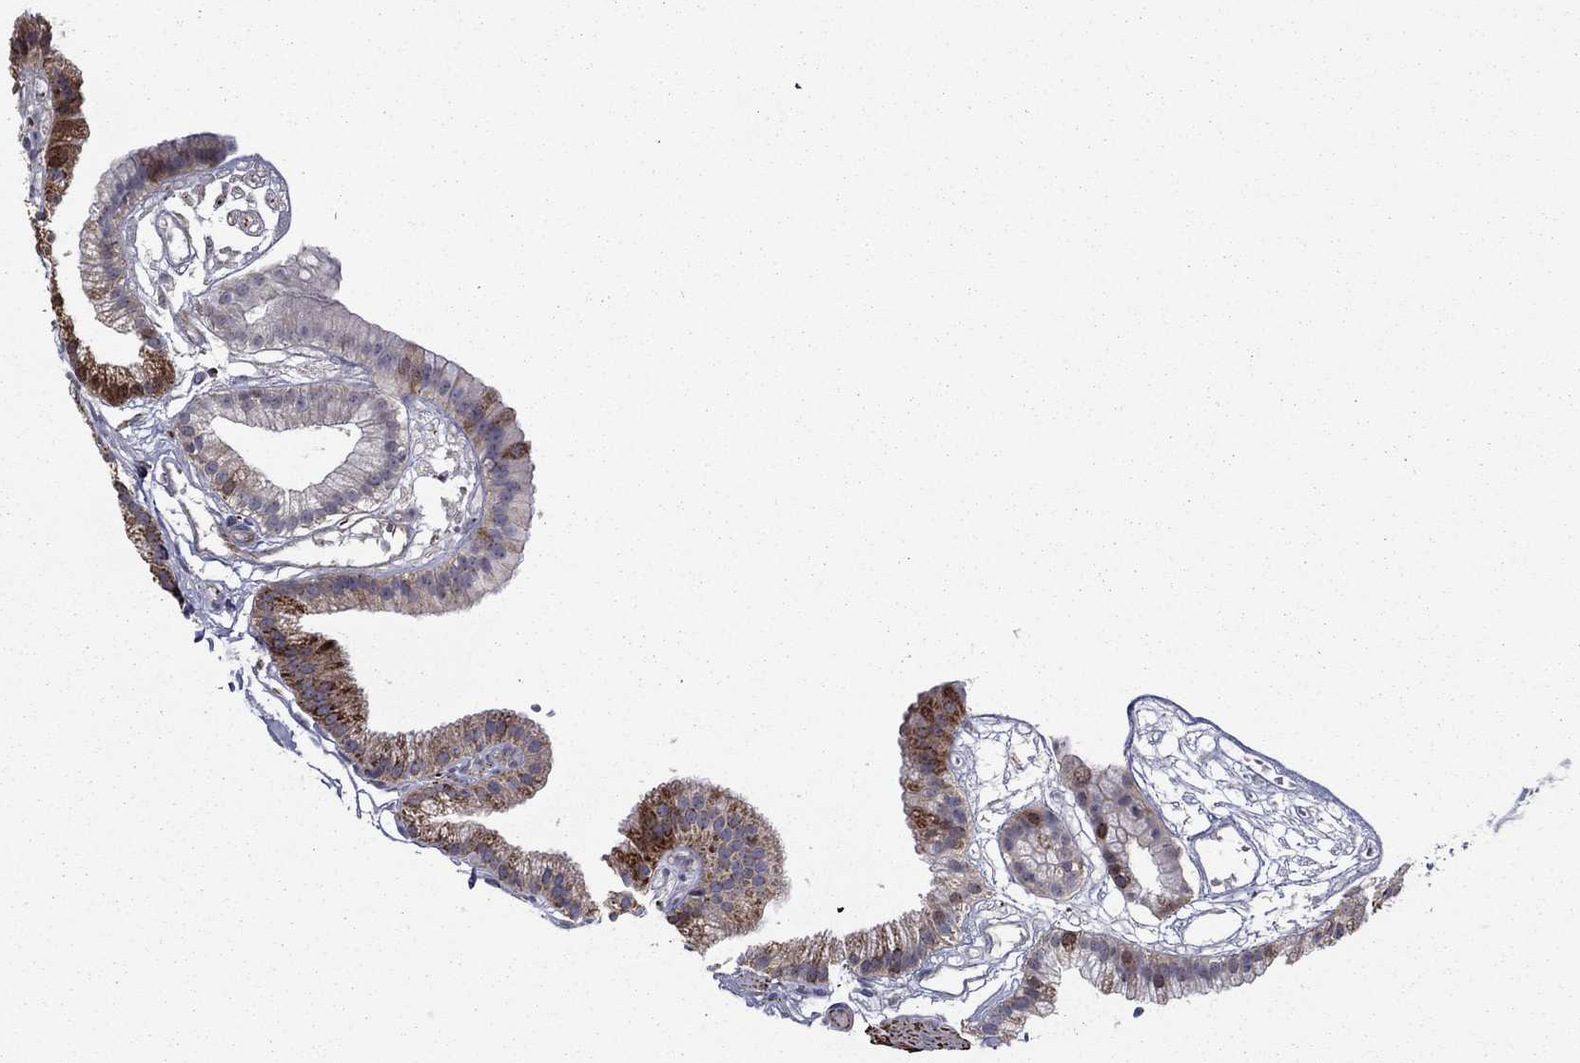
{"staining": {"intensity": "strong", "quantity": "<25%", "location": "cytoplasmic/membranous"}, "tissue": "gallbladder", "cell_type": "Glandular cells", "image_type": "normal", "snomed": [{"axis": "morphology", "description": "Normal tissue, NOS"}, {"axis": "topography", "description": "Gallbladder"}], "caption": "This histopathology image exhibits immunohistochemistry staining of normal gallbladder, with medium strong cytoplasmic/membranous expression in about <25% of glandular cells.", "gene": "LACTB2", "patient": {"sex": "female", "age": 45}}